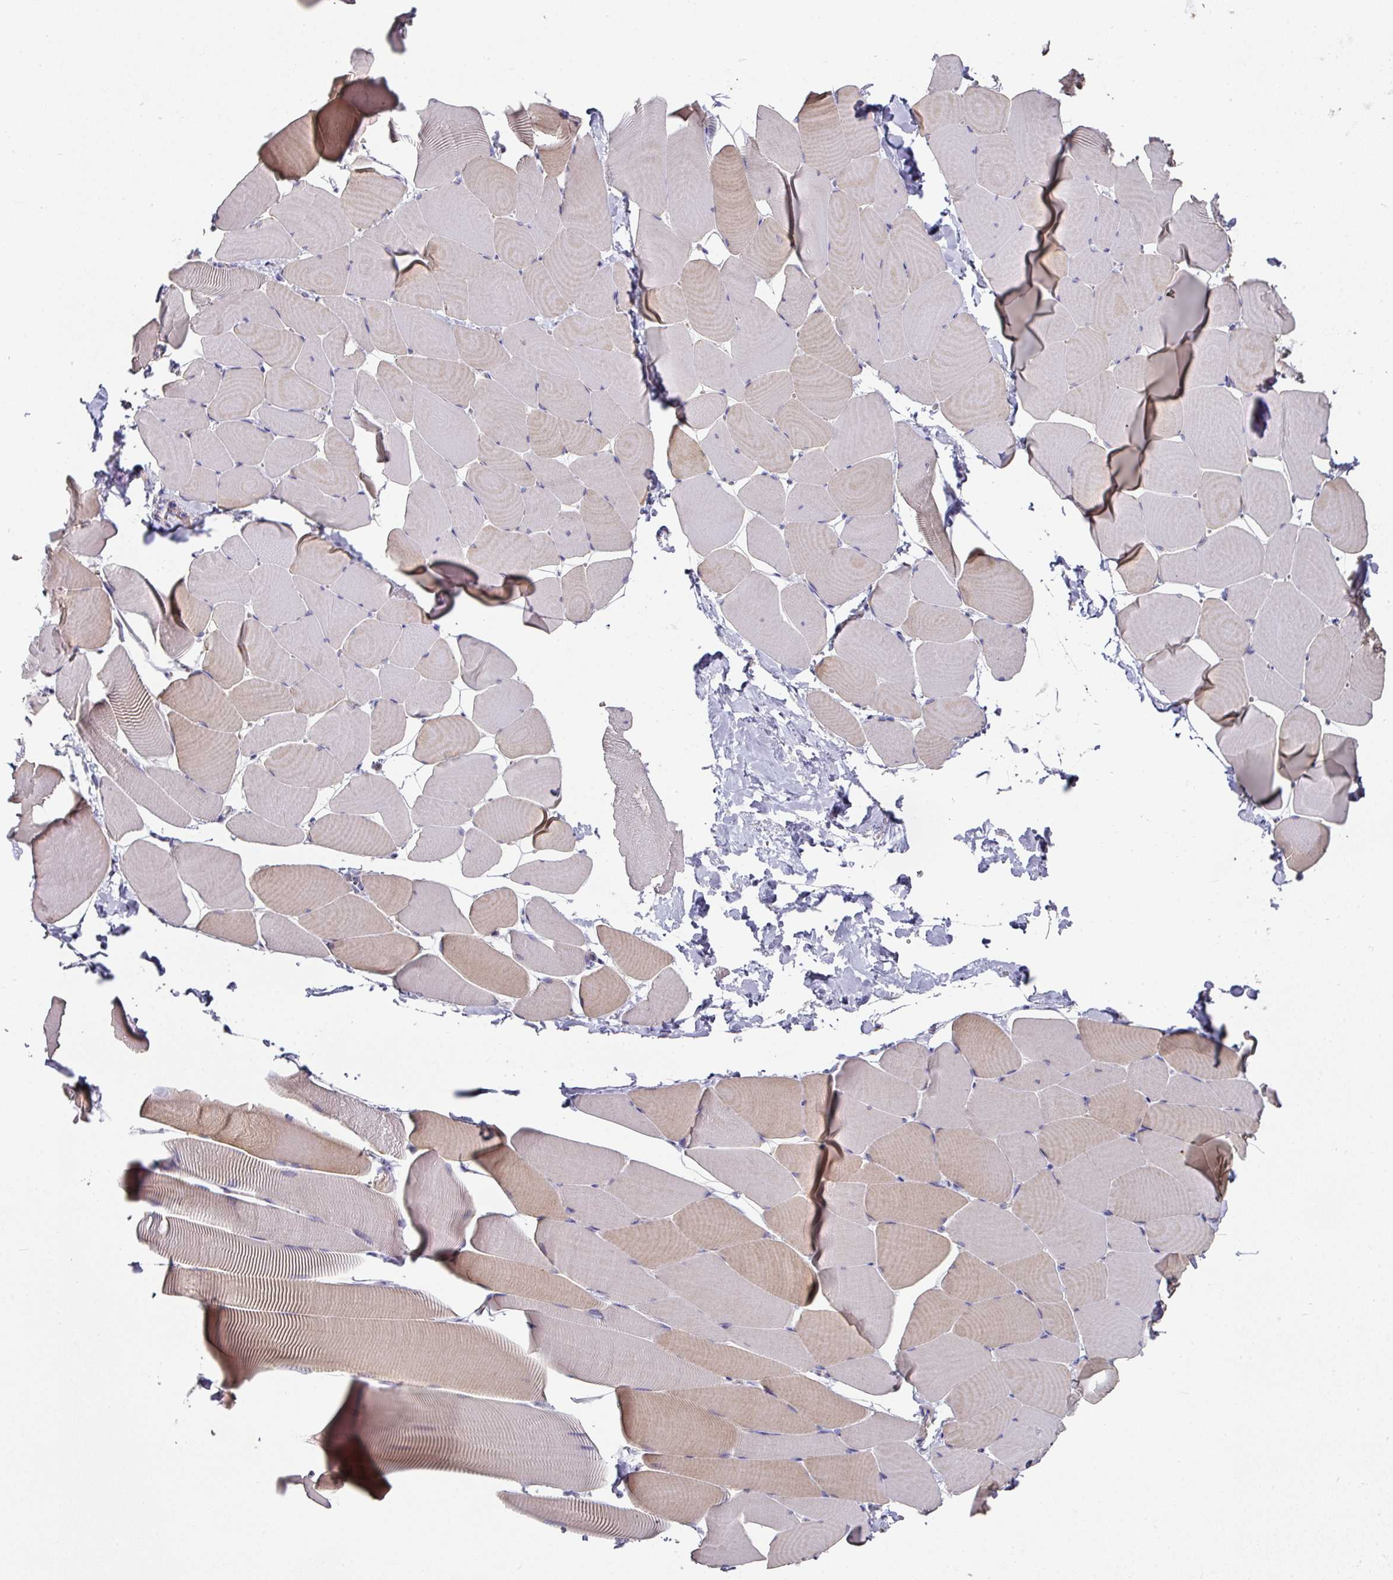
{"staining": {"intensity": "moderate", "quantity": "25%-75%", "location": "cytoplasmic/membranous"}, "tissue": "skeletal muscle", "cell_type": "Myocytes", "image_type": "normal", "snomed": [{"axis": "morphology", "description": "Normal tissue, NOS"}, {"axis": "topography", "description": "Skeletal muscle"}], "caption": "Skeletal muscle stained with immunohistochemistry shows moderate cytoplasmic/membranous positivity in approximately 25%-75% of myocytes.", "gene": "PYROXD2", "patient": {"sex": "male", "age": 25}}